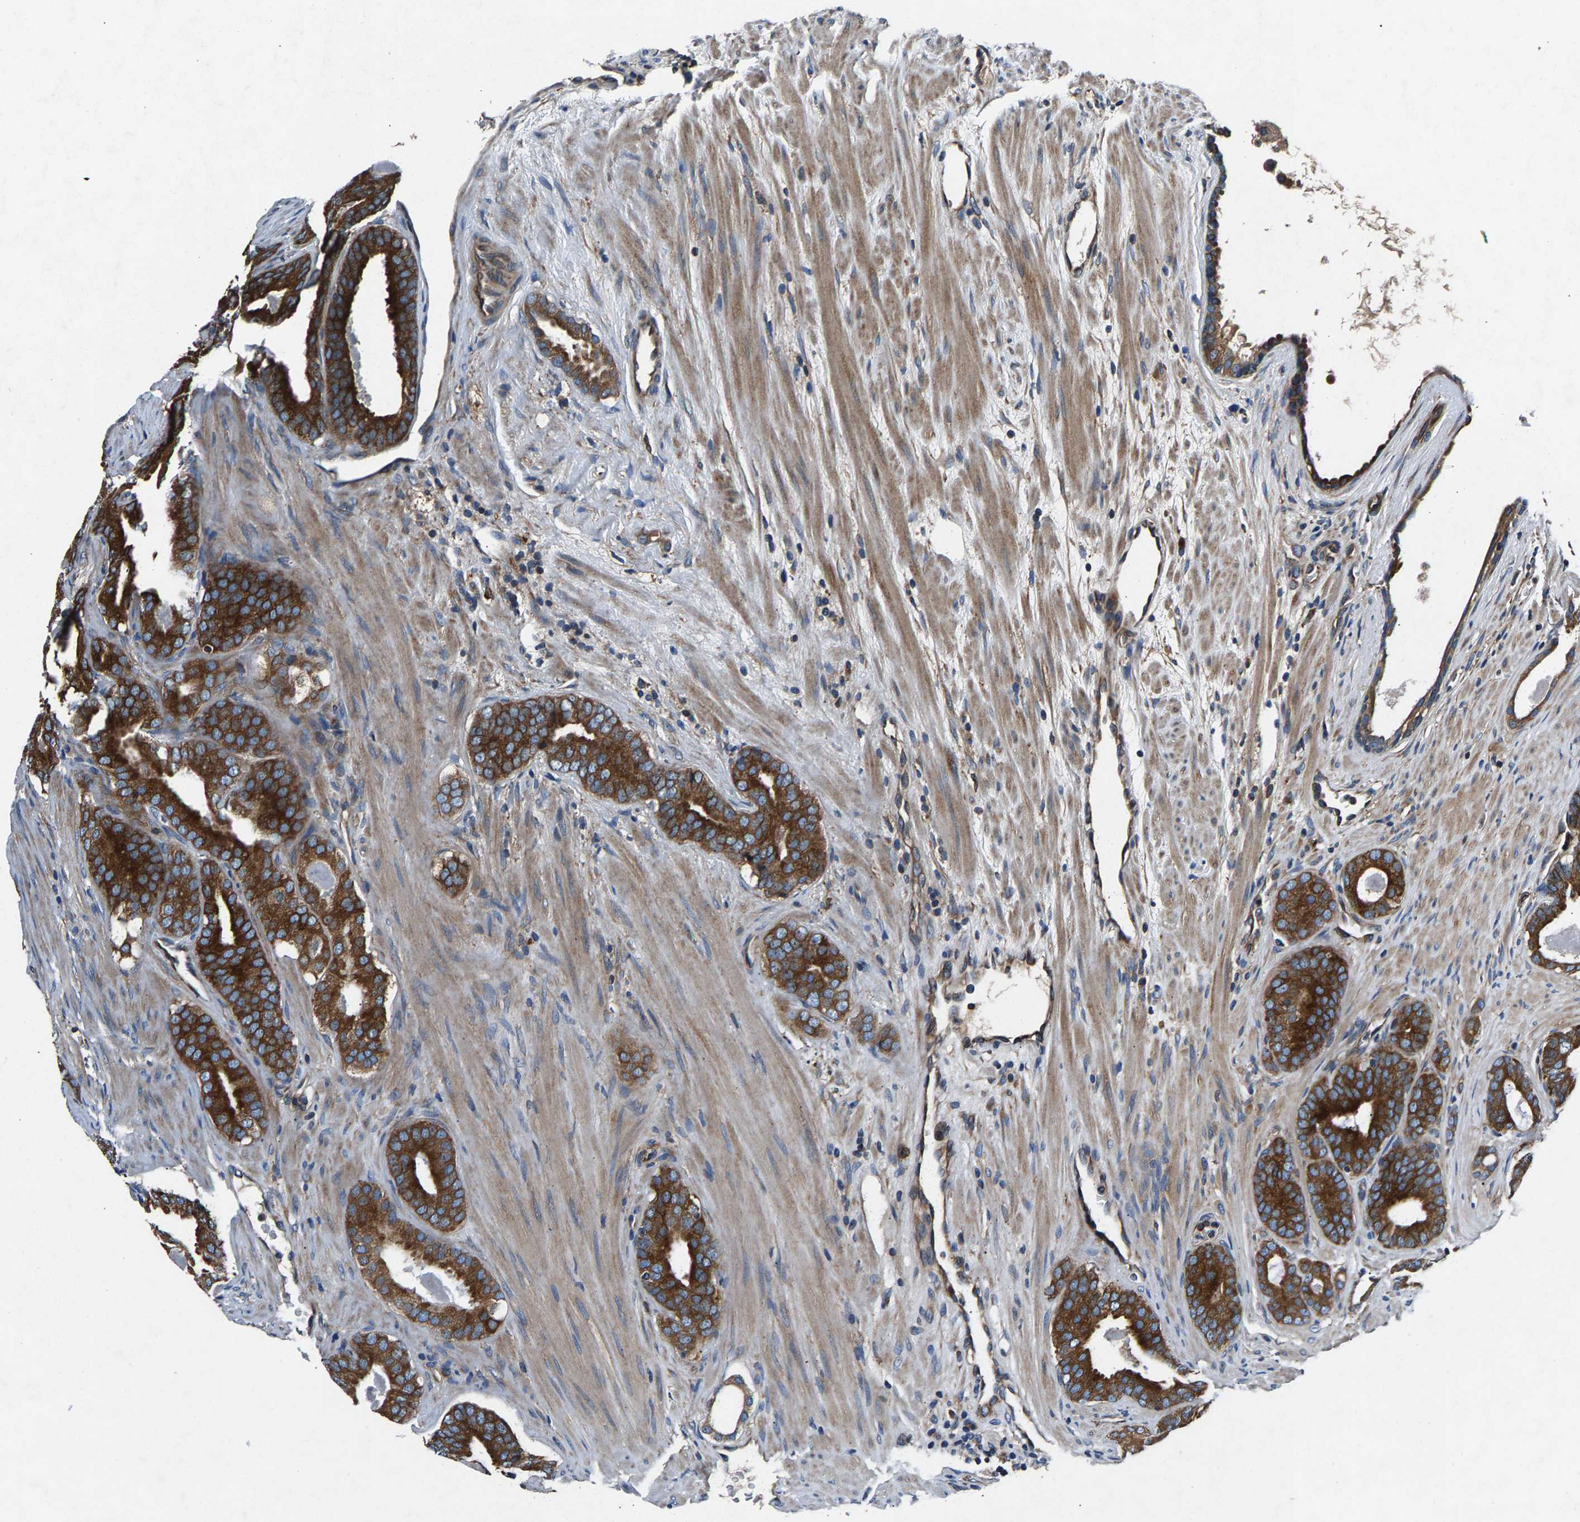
{"staining": {"intensity": "strong", "quantity": ">75%", "location": "cytoplasmic/membranous"}, "tissue": "prostate cancer", "cell_type": "Tumor cells", "image_type": "cancer", "snomed": [{"axis": "morphology", "description": "Adenocarcinoma, High grade"}, {"axis": "topography", "description": "Prostate"}], "caption": "Protein staining shows strong cytoplasmic/membranous staining in approximately >75% of tumor cells in prostate cancer.", "gene": "LPCAT1", "patient": {"sex": "male", "age": 60}}